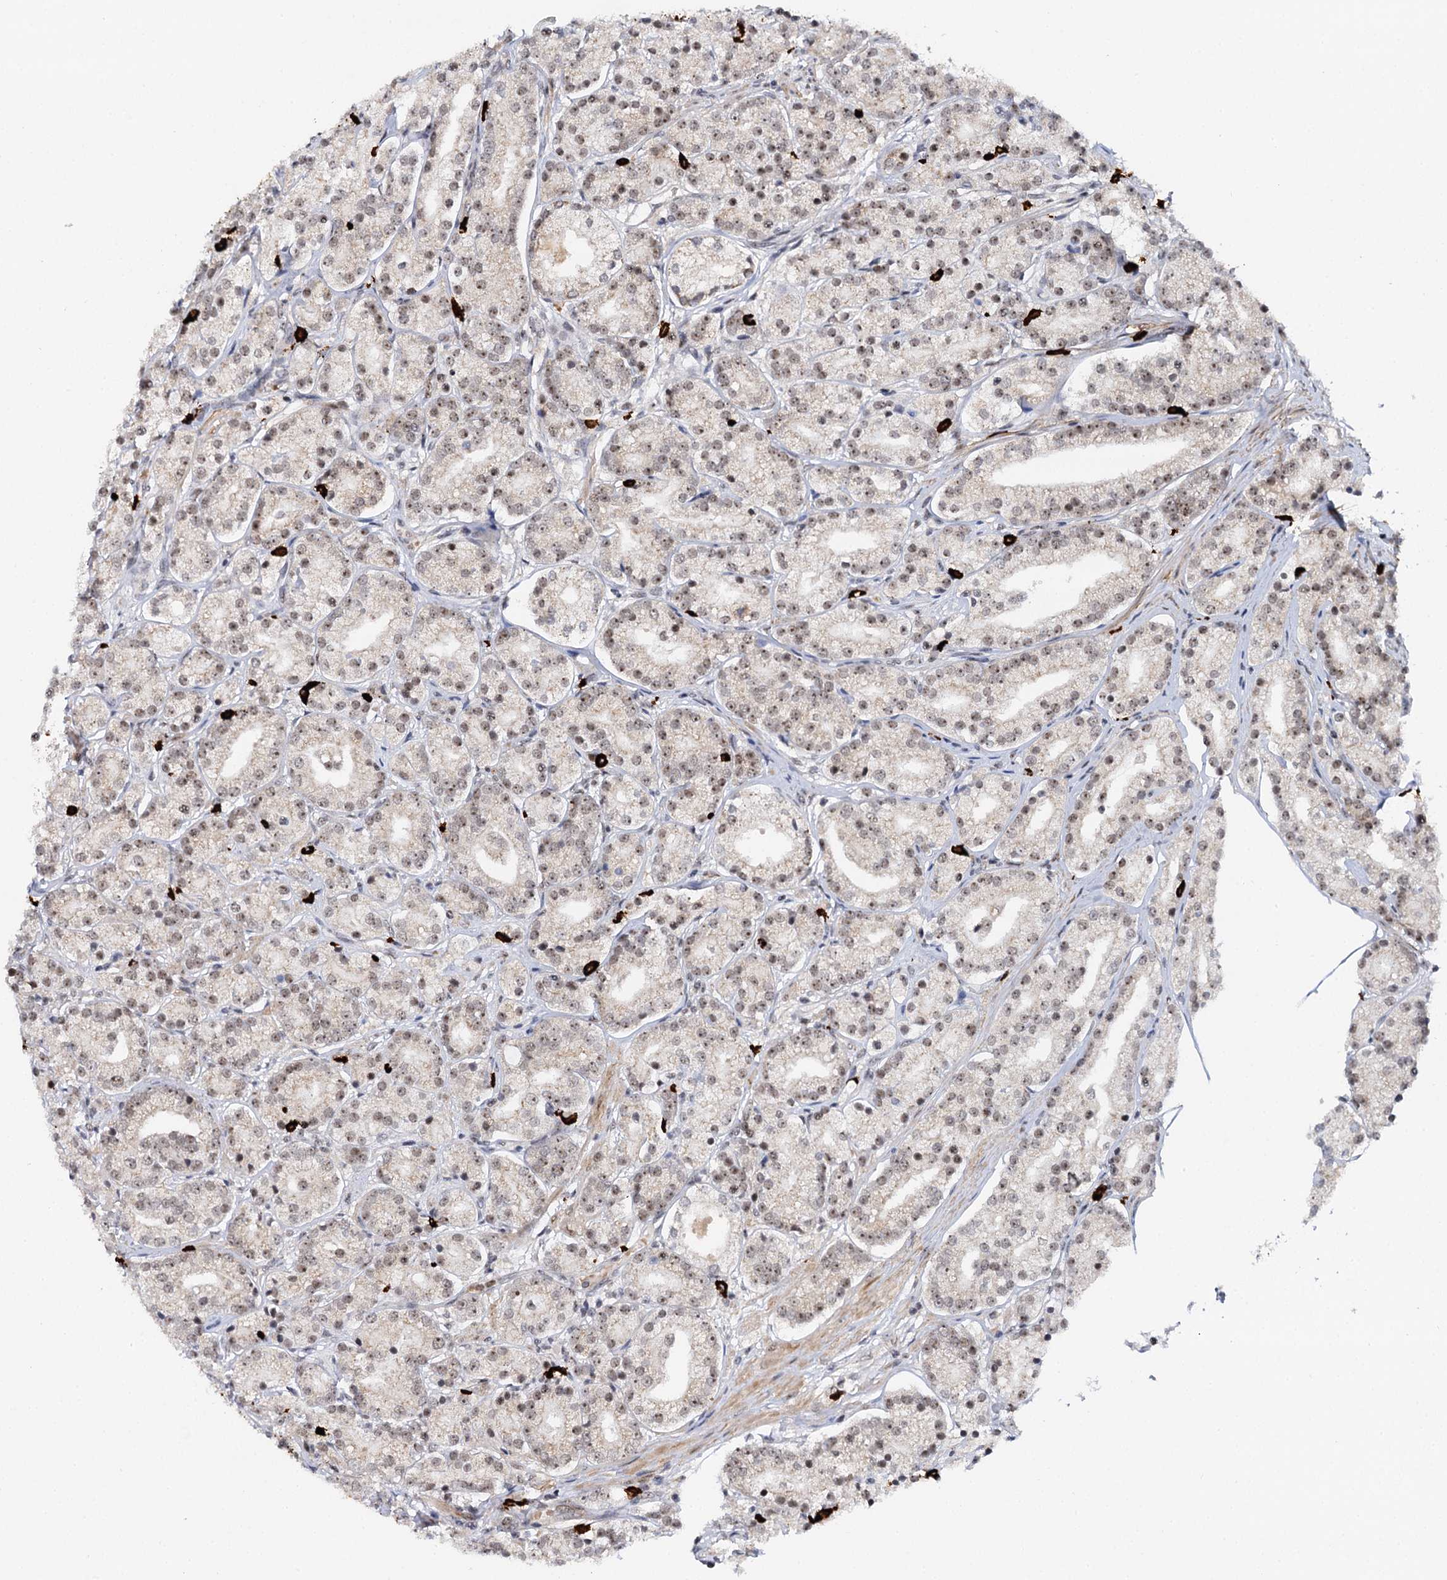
{"staining": {"intensity": "weak", "quantity": "25%-75%", "location": "nuclear"}, "tissue": "prostate cancer", "cell_type": "Tumor cells", "image_type": "cancer", "snomed": [{"axis": "morphology", "description": "Adenocarcinoma, High grade"}, {"axis": "topography", "description": "Prostate"}], "caption": "The micrograph shows staining of adenocarcinoma (high-grade) (prostate), revealing weak nuclear protein positivity (brown color) within tumor cells.", "gene": "BUD13", "patient": {"sex": "male", "age": 69}}